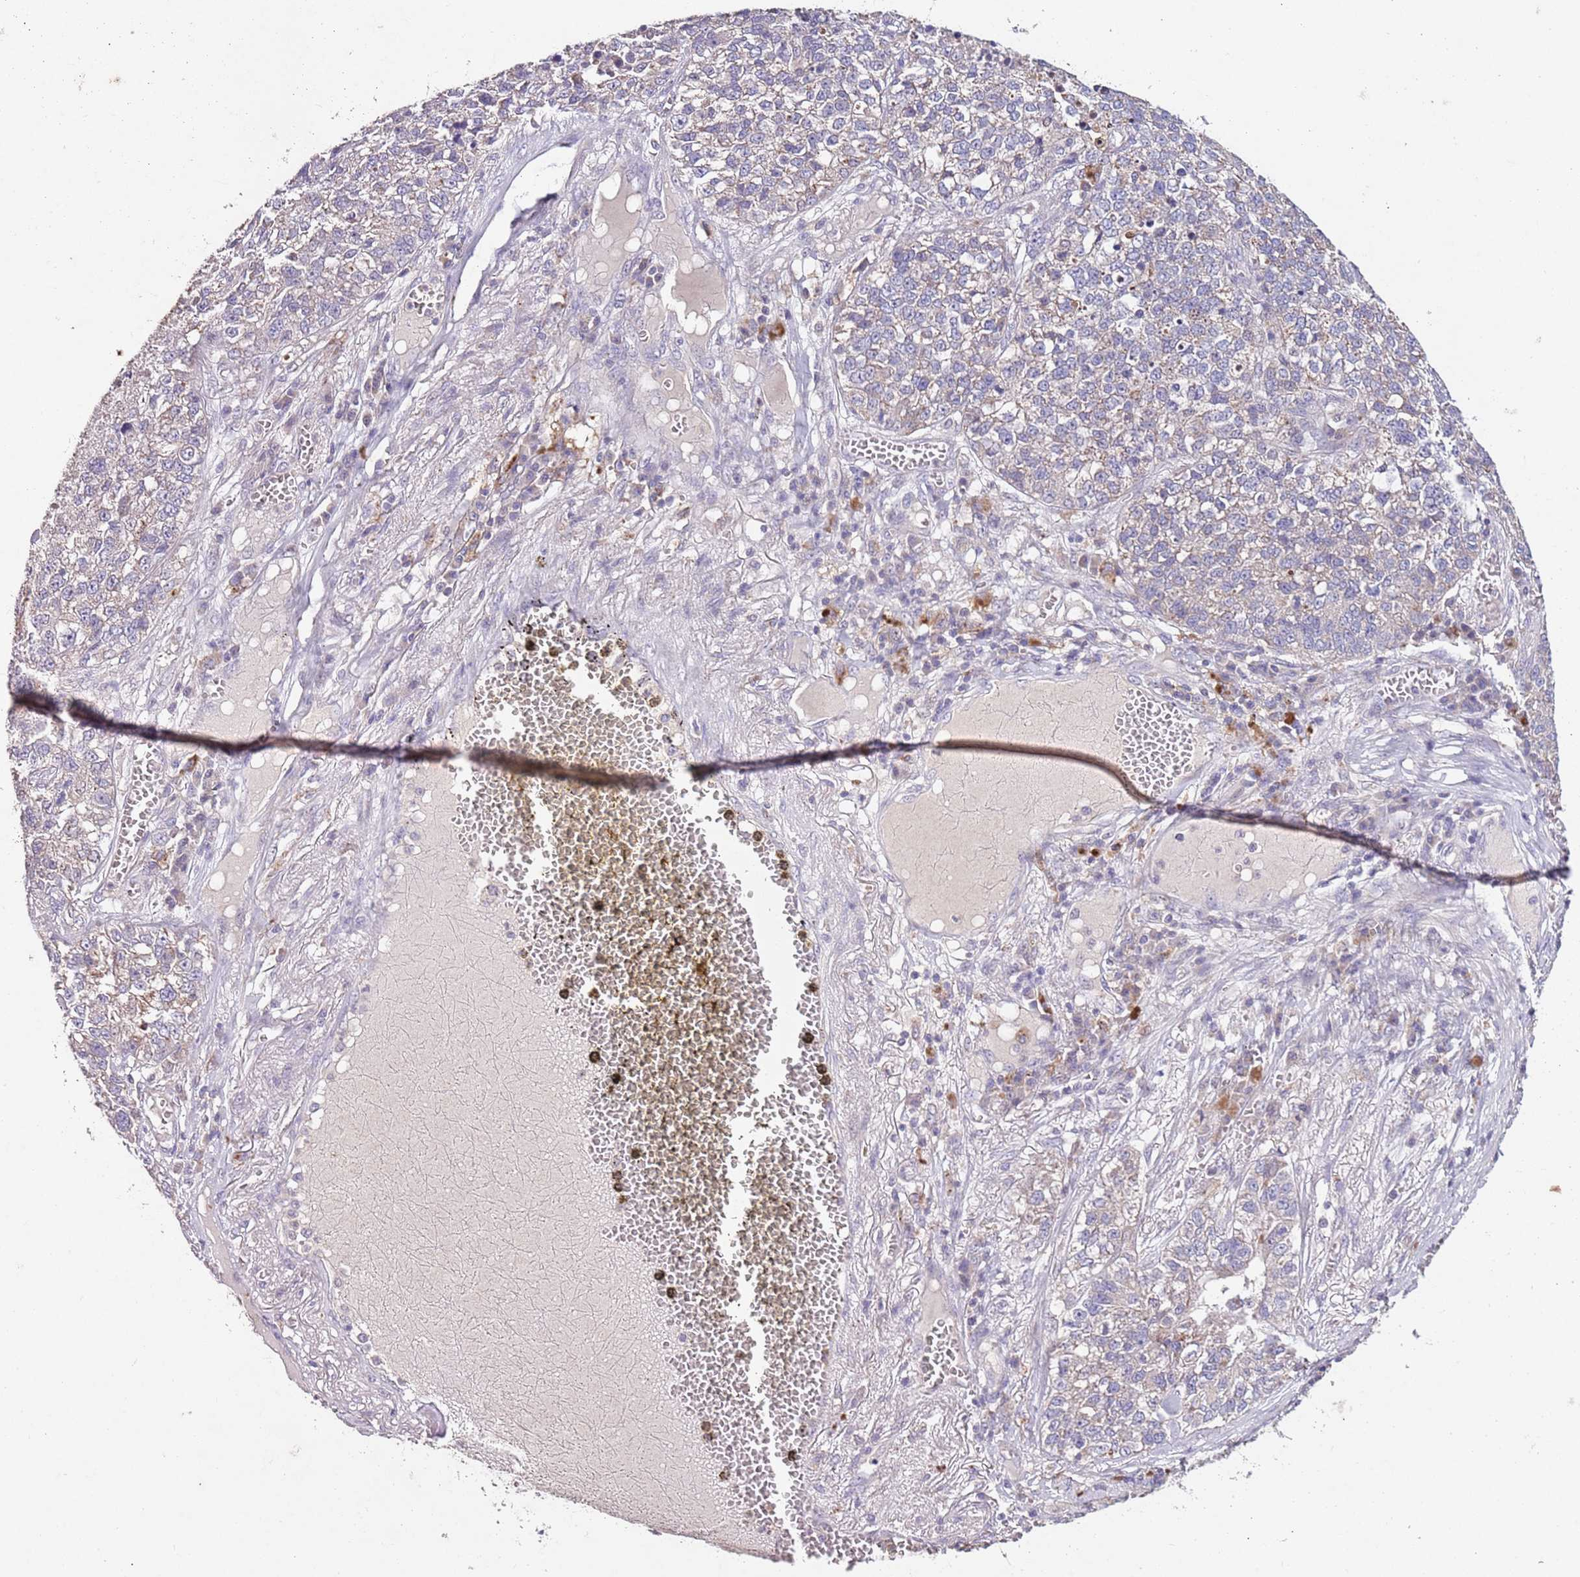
{"staining": {"intensity": "negative", "quantity": "none", "location": "none"}, "tissue": "lung cancer", "cell_type": "Tumor cells", "image_type": "cancer", "snomed": [{"axis": "morphology", "description": "Adenocarcinoma, NOS"}, {"axis": "topography", "description": "Lung"}], "caption": "Immunohistochemical staining of lung cancer (adenocarcinoma) displays no significant expression in tumor cells.", "gene": "NRDE2", "patient": {"sex": "male", "age": 49}}